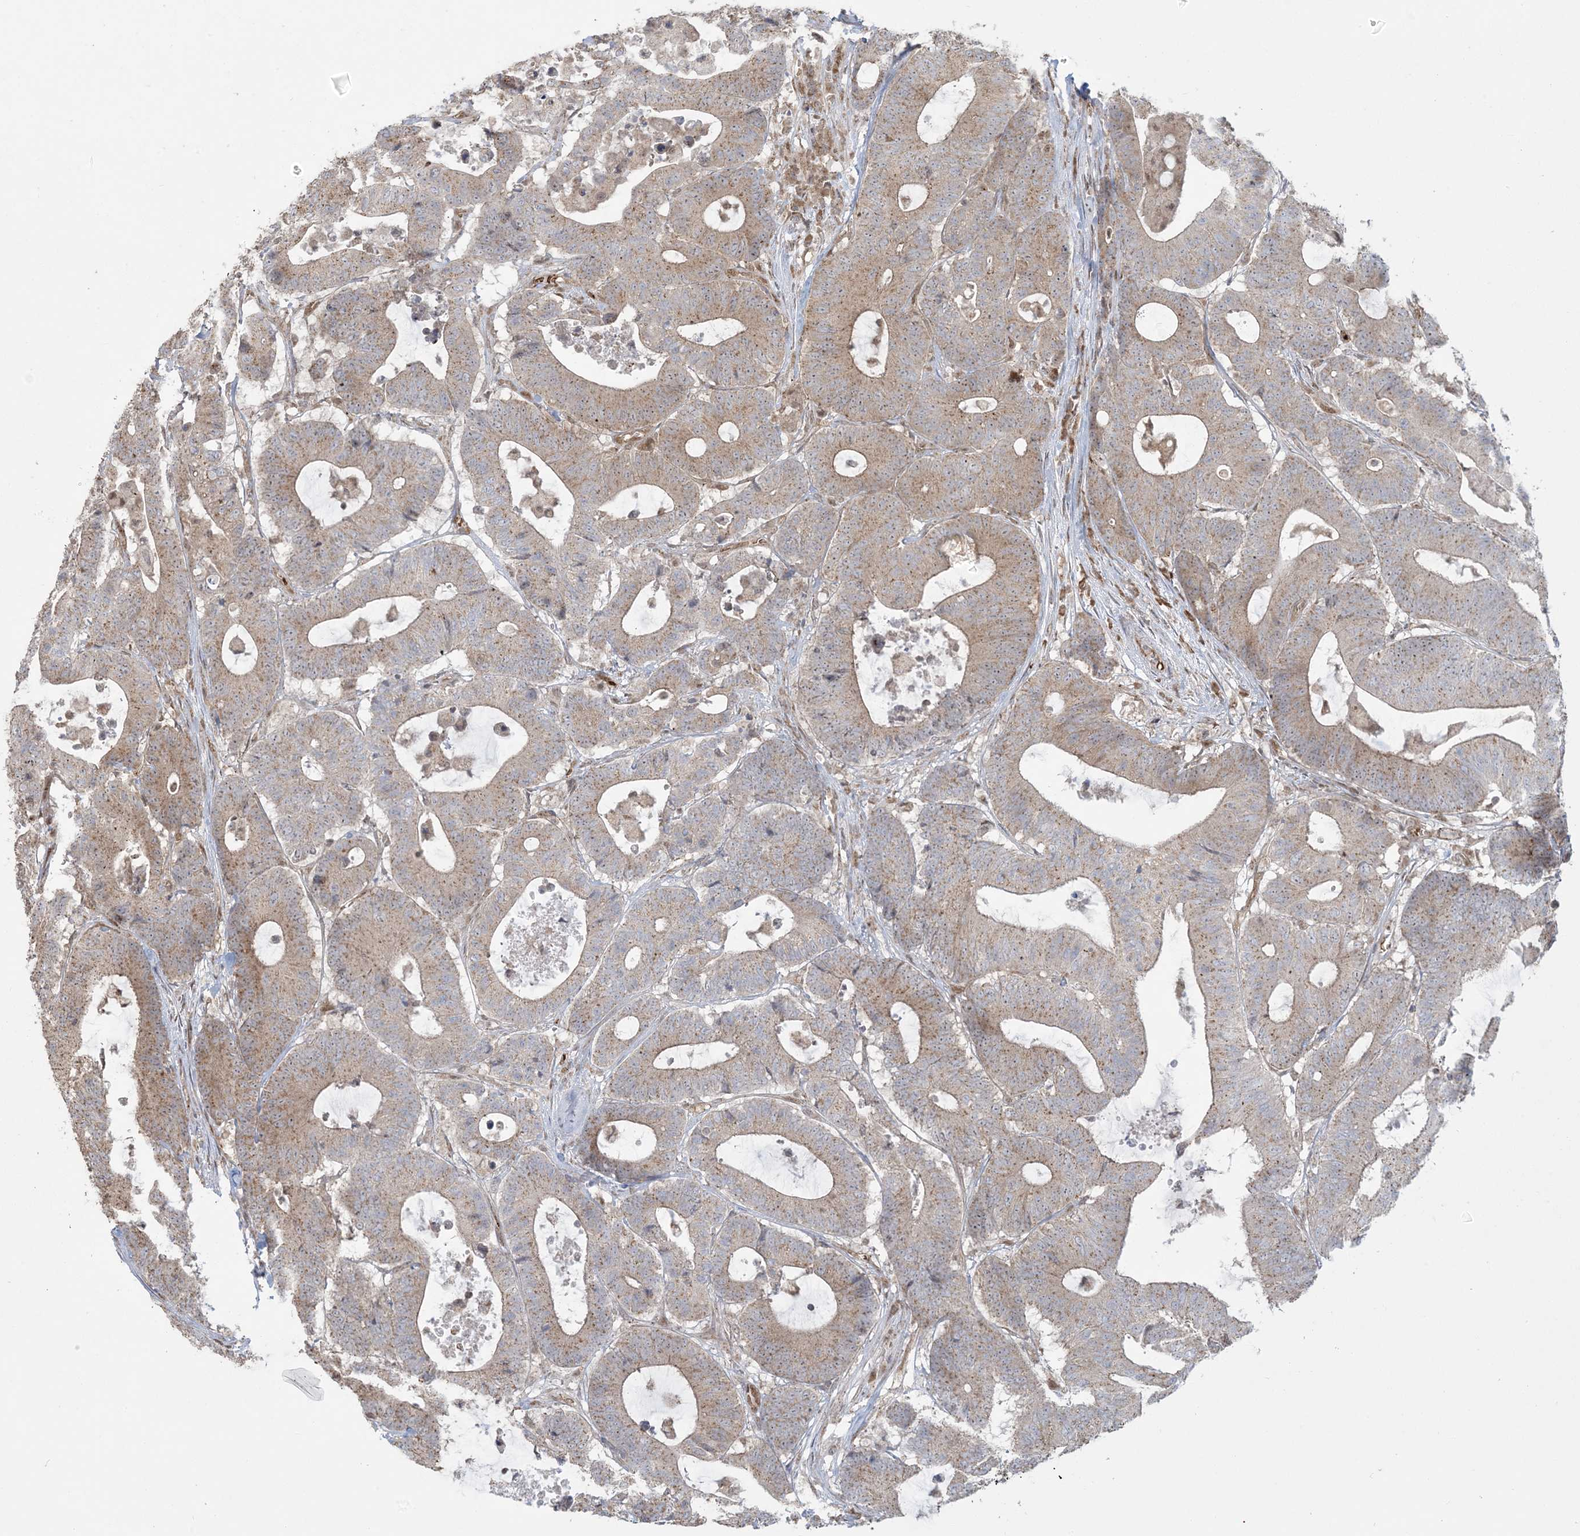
{"staining": {"intensity": "weak", "quantity": ">75%", "location": "cytoplasmic/membranous"}, "tissue": "colorectal cancer", "cell_type": "Tumor cells", "image_type": "cancer", "snomed": [{"axis": "morphology", "description": "Adenocarcinoma, NOS"}, {"axis": "topography", "description": "Colon"}], "caption": "Weak cytoplasmic/membranous staining for a protein is present in about >75% of tumor cells of colorectal adenocarcinoma using IHC.", "gene": "ABCF3", "patient": {"sex": "female", "age": 84}}